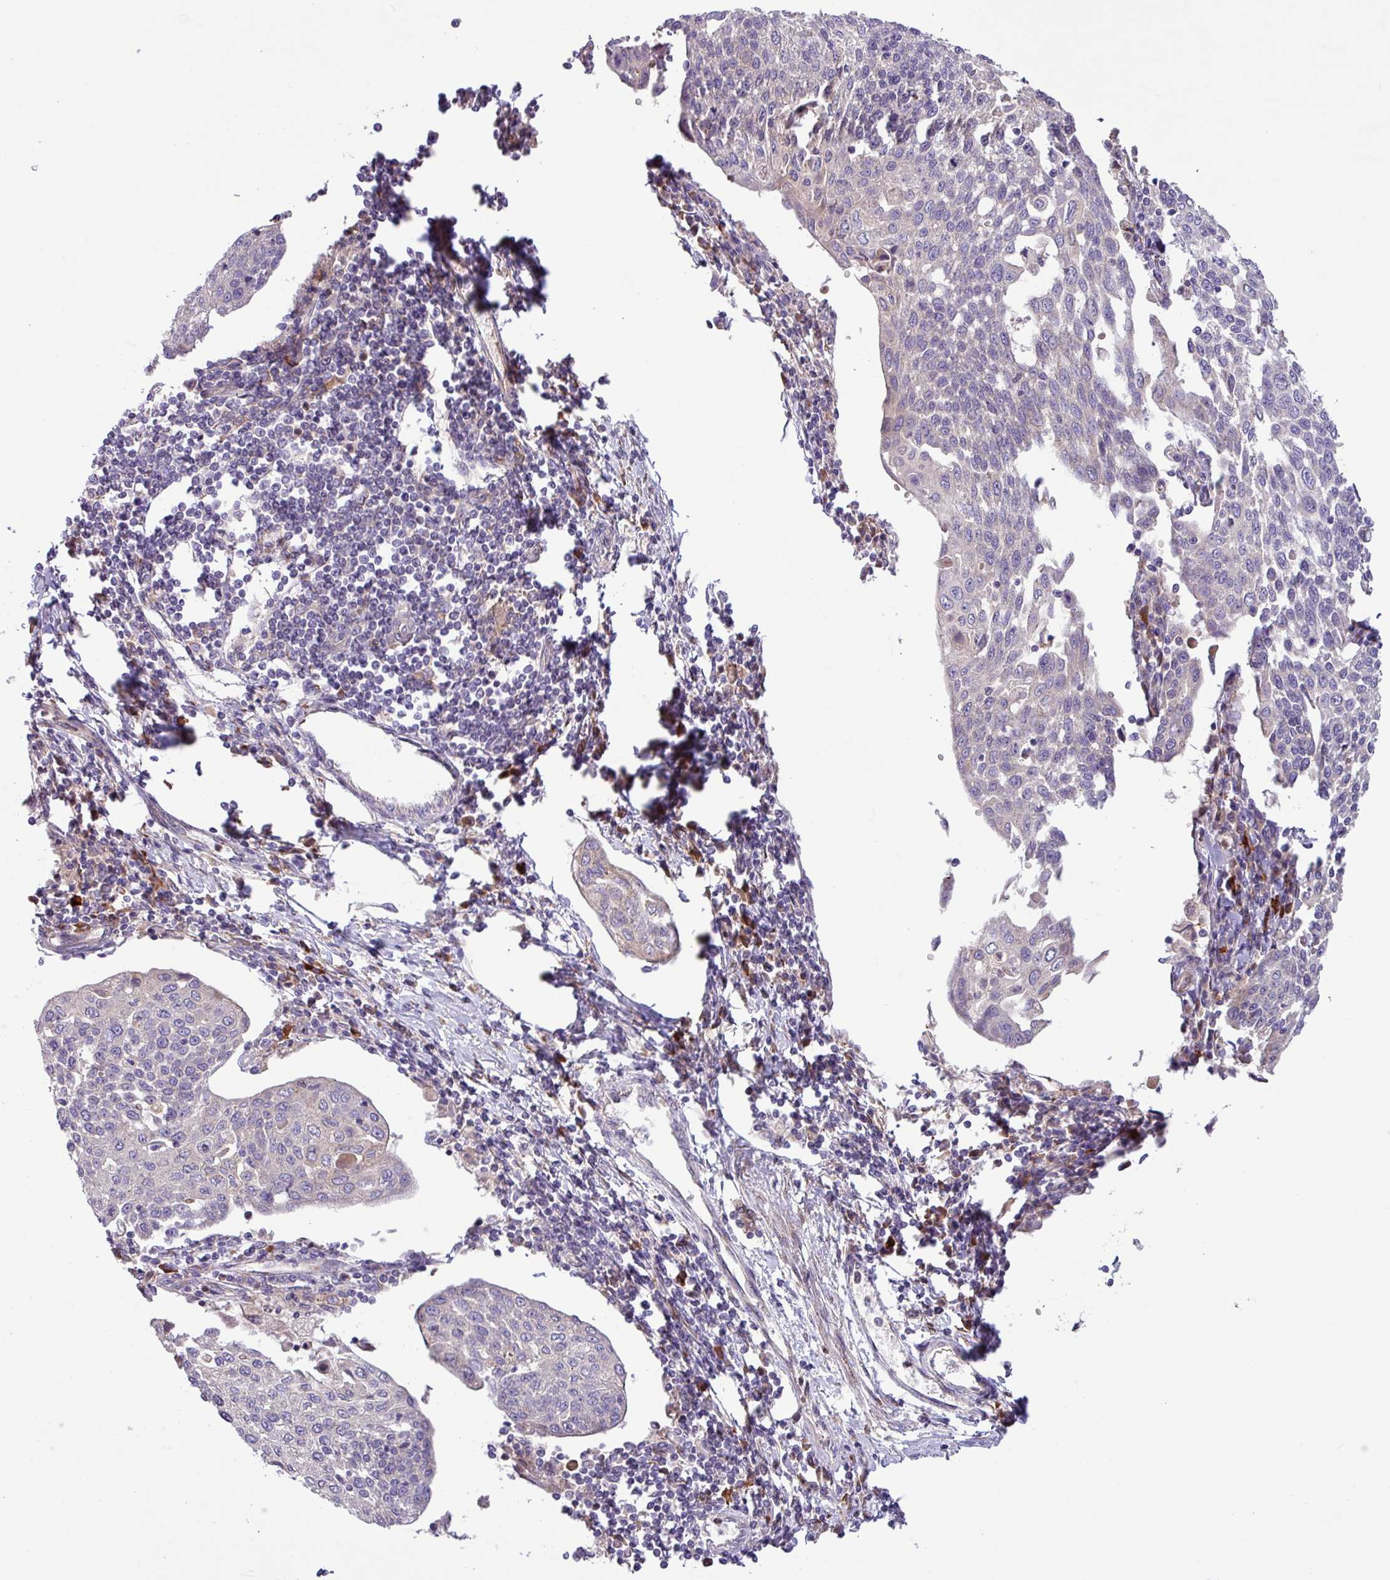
{"staining": {"intensity": "negative", "quantity": "none", "location": "none"}, "tissue": "cervical cancer", "cell_type": "Tumor cells", "image_type": "cancer", "snomed": [{"axis": "morphology", "description": "Squamous cell carcinoma, NOS"}, {"axis": "topography", "description": "Cervix"}], "caption": "Photomicrograph shows no protein staining in tumor cells of cervical cancer (squamous cell carcinoma) tissue.", "gene": "RAB19", "patient": {"sex": "female", "age": 34}}